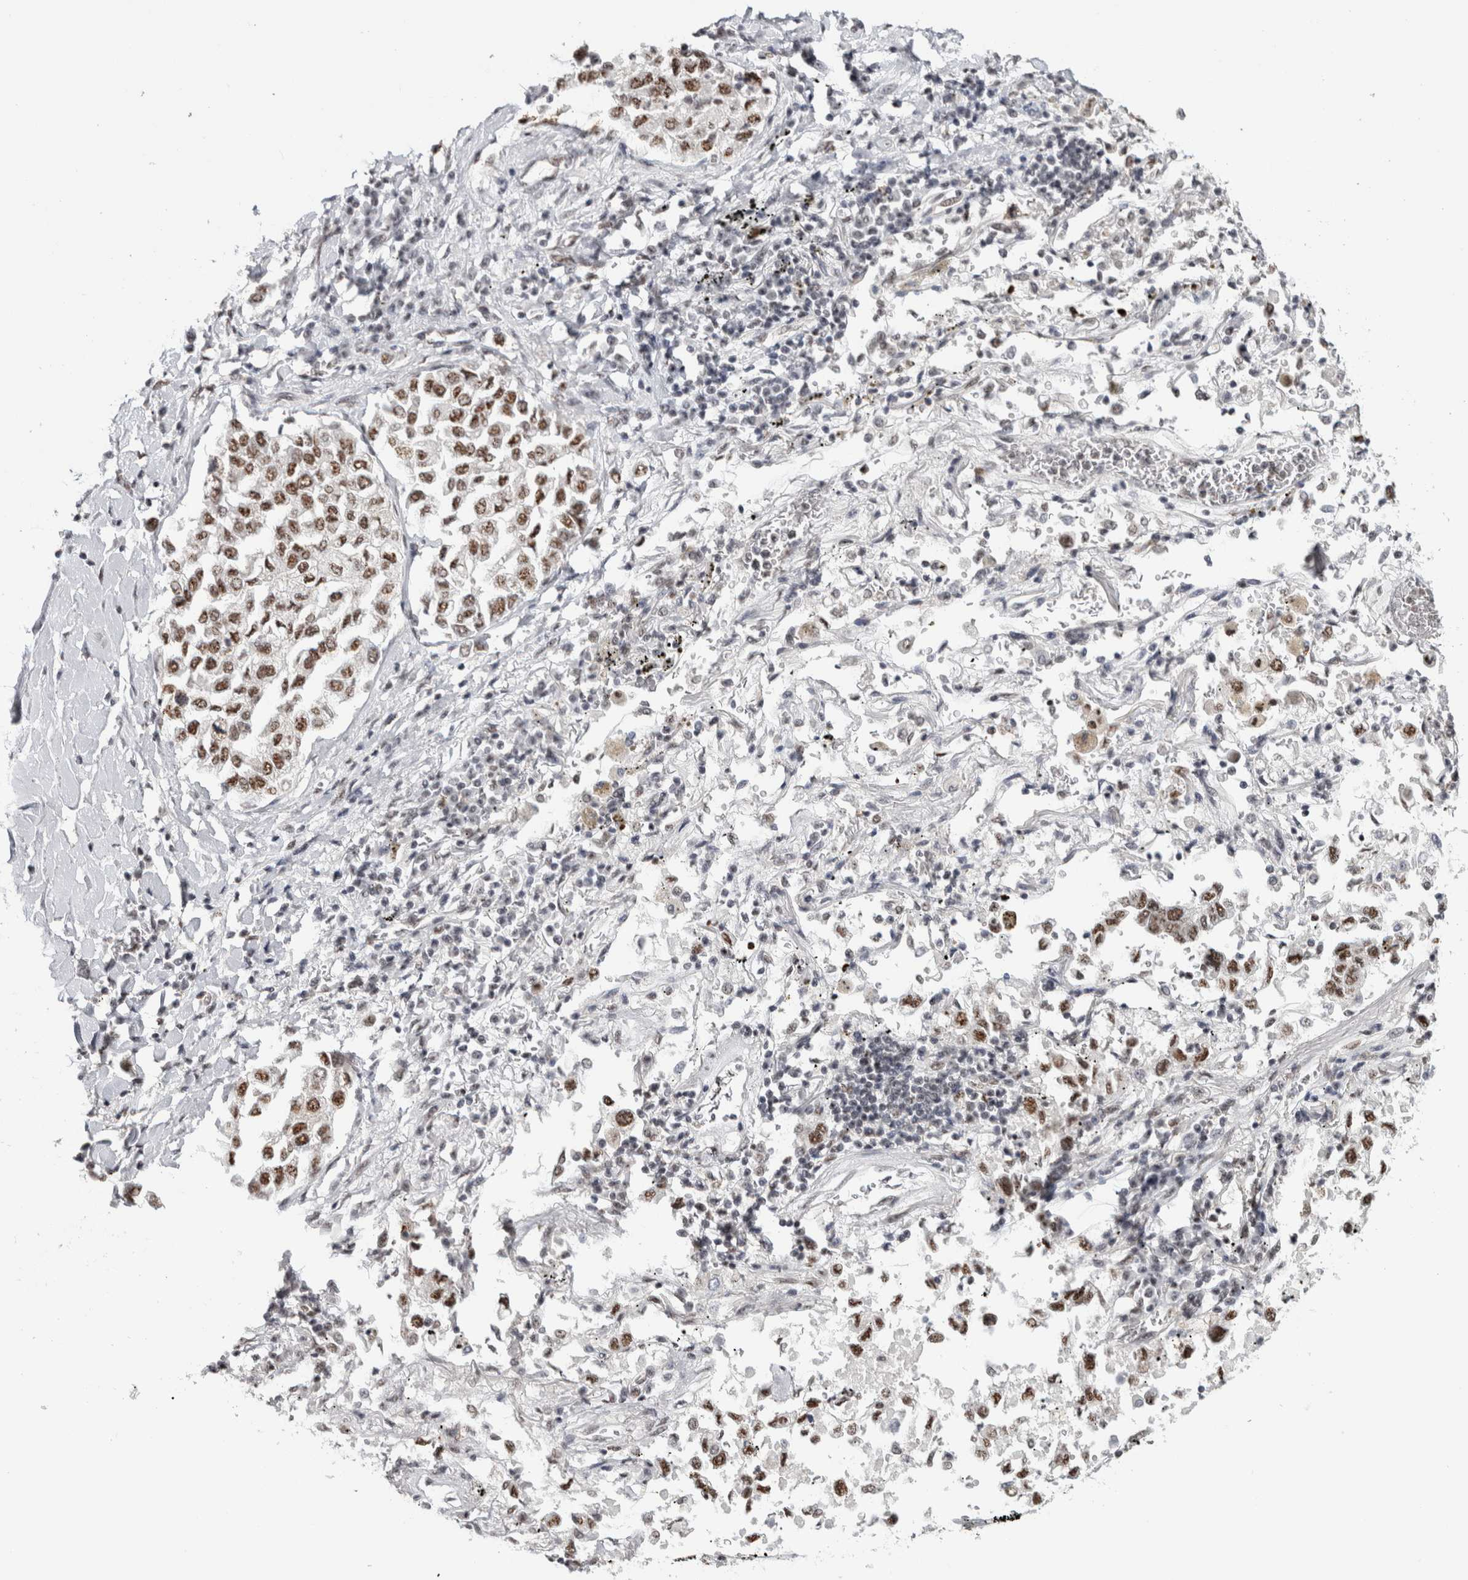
{"staining": {"intensity": "moderate", "quantity": ">75%", "location": "nuclear"}, "tissue": "lung cancer", "cell_type": "Tumor cells", "image_type": "cancer", "snomed": [{"axis": "morphology", "description": "Inflammation, NOS"}, {"axis": "morphology", "description": "Adenocarcinoma, NOS"}, {"axis": "topography", "description": "Lung"}], "caption": "The immunohistochemical stain shows moderate nuclear positivity in tumor cells of lung adenocarcinoma tissue.", "gene": "MKNK1", "patient": {"sex": "male", "age": 63}}